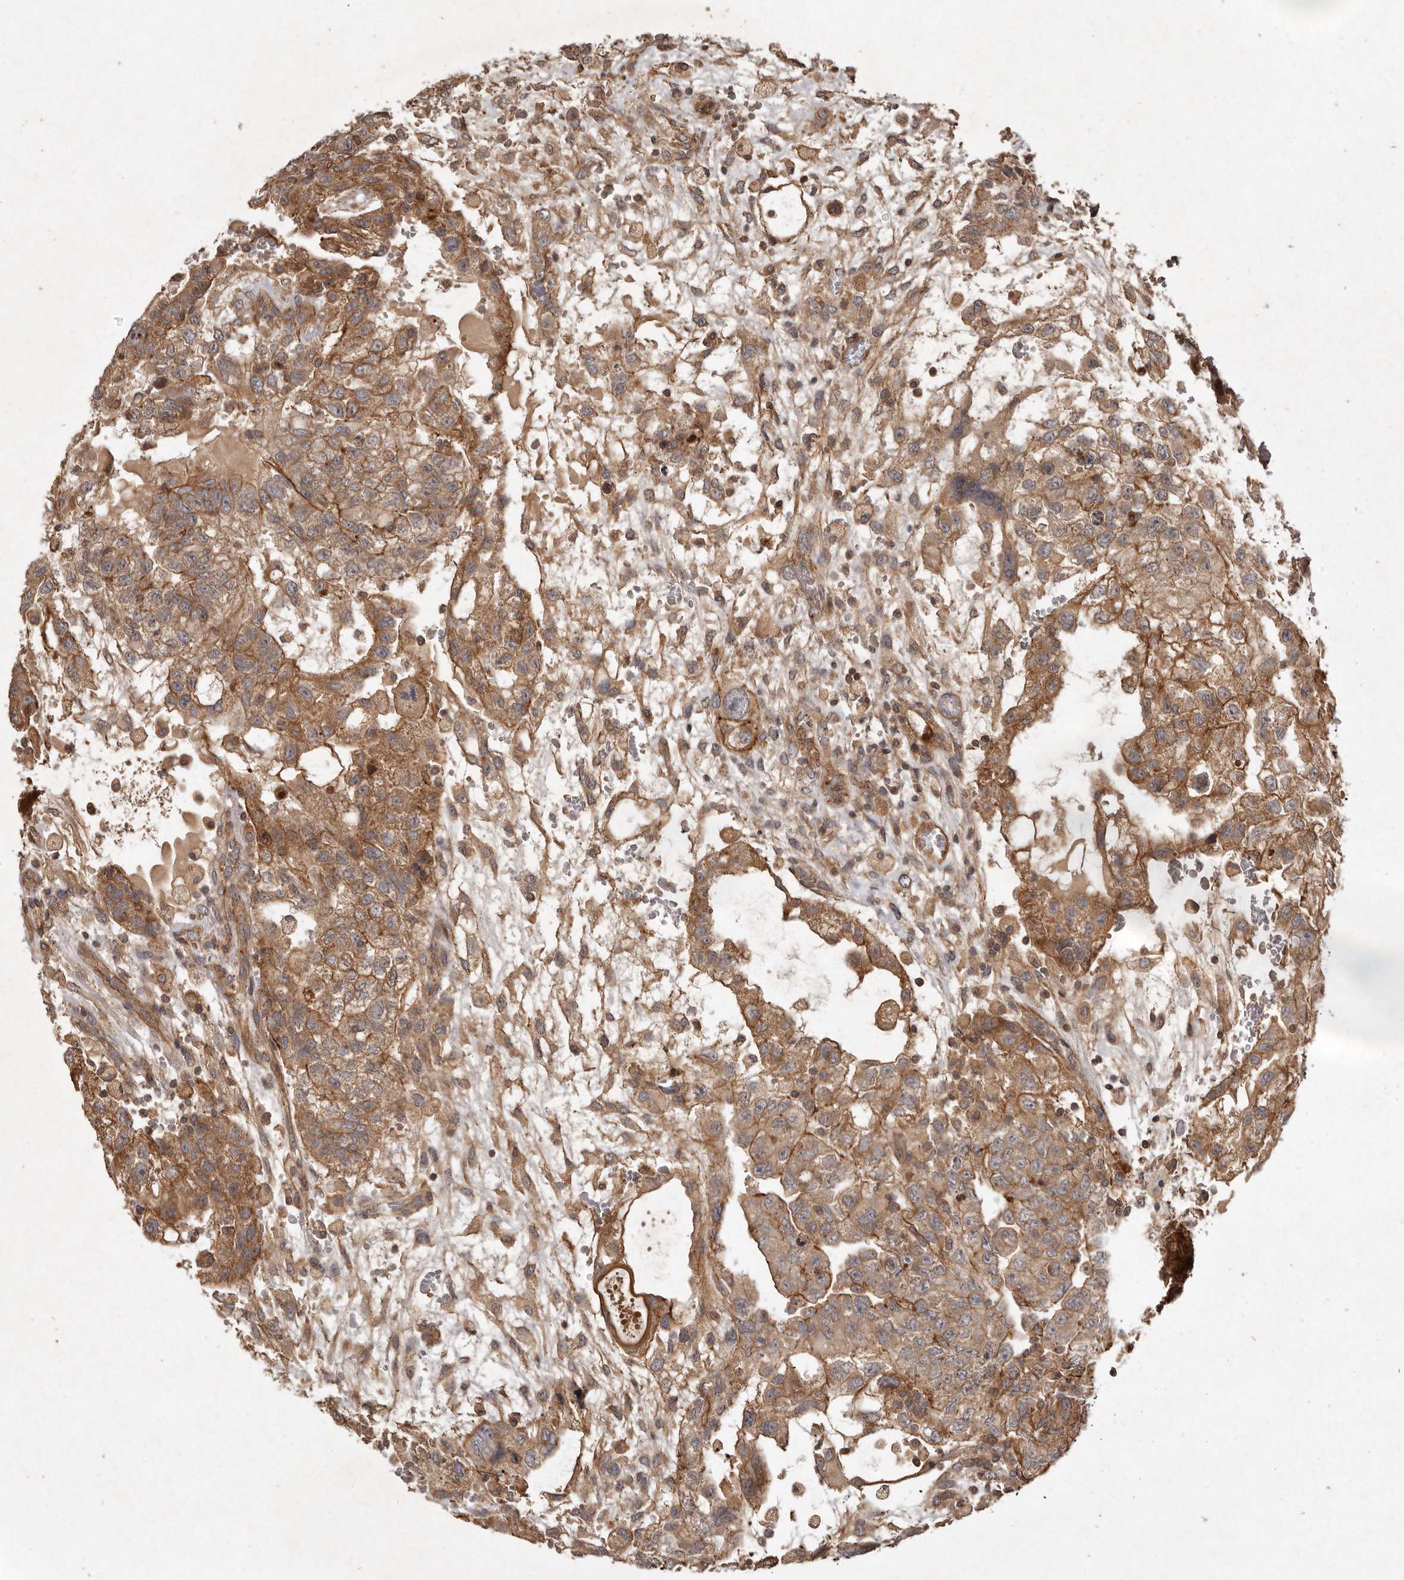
{"staining": {"intensity": "moderate", "quantity": ">75%", "location": "cytoplasmic/membranous"}, "tissue": "testis cancer", "cell_type": "Tumor cells", "image_type": "cancer", "snomed": [{"axis": "morphology", "description": "Carcinoma, Embryonal, NOS"}, {"axis": "topography", "description": "Testis"}], "caption": "A histopathology image of human testis cancer (embryonal carcinoma) stained for a protein displays moderate cytoplasmic/membranous brown staining in tumor cells.", "gene": "SEMA3A", "patient": {"sex": "male", "age": 36}}